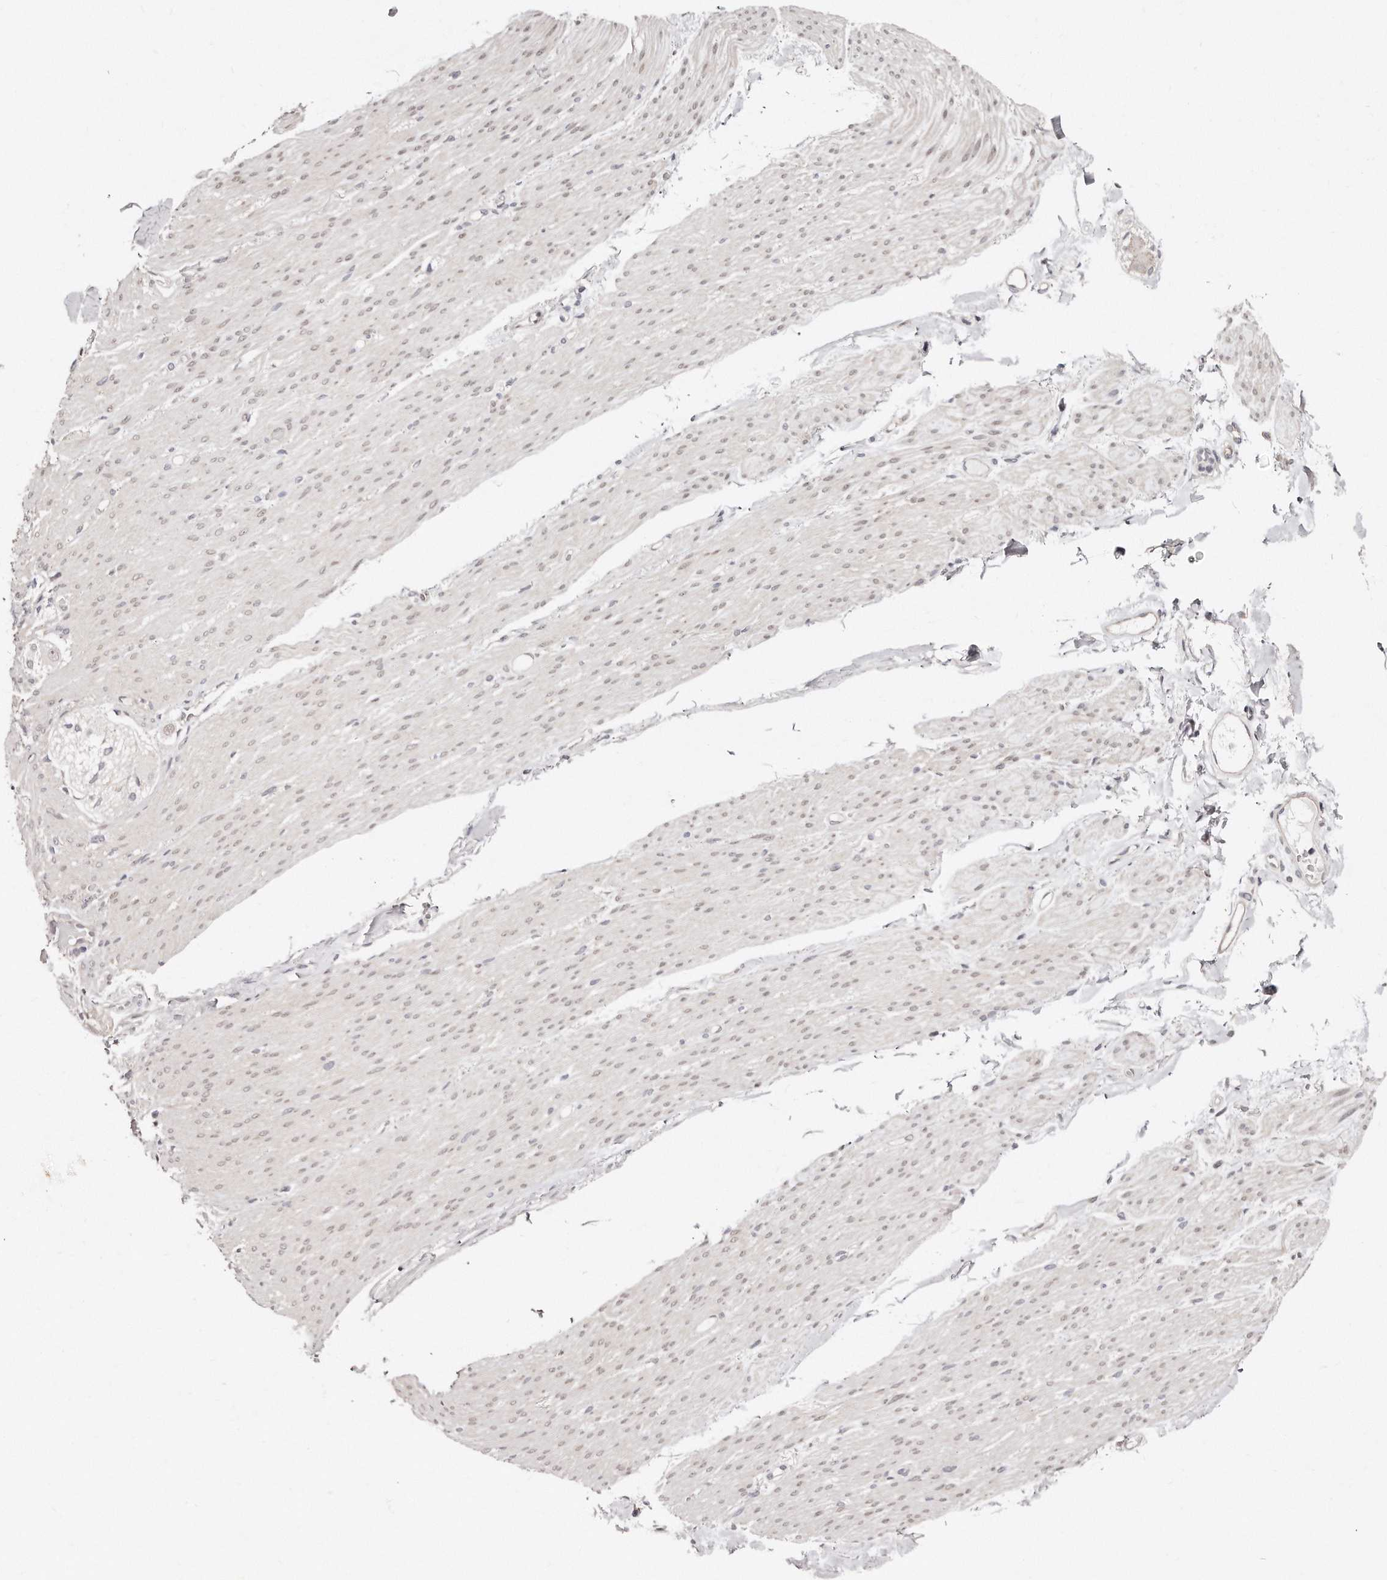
{"staining": {"intensity": "negative", "quantity": "none", "location": "none"}, "tissue": "smooth muscle", "cell_type": "Smooth muscle cells", "image_type": "normal", "snomed": [{"axis": "morphology", "description": "Normal tissue, NOS"}, {"axis": "topography", "description": "Colon"}, {"axis": "topography", "description": "Peripheral nerve tissue"}], "caption": "A high-resolution histopathology image shows immunohistochemistry (IHC) staining of normal smooth muscle, which exhibits no significant positivity in smooth muscle cells.", "gene": "CASZ1", "patient": {"sex": "female", "age": 61}}